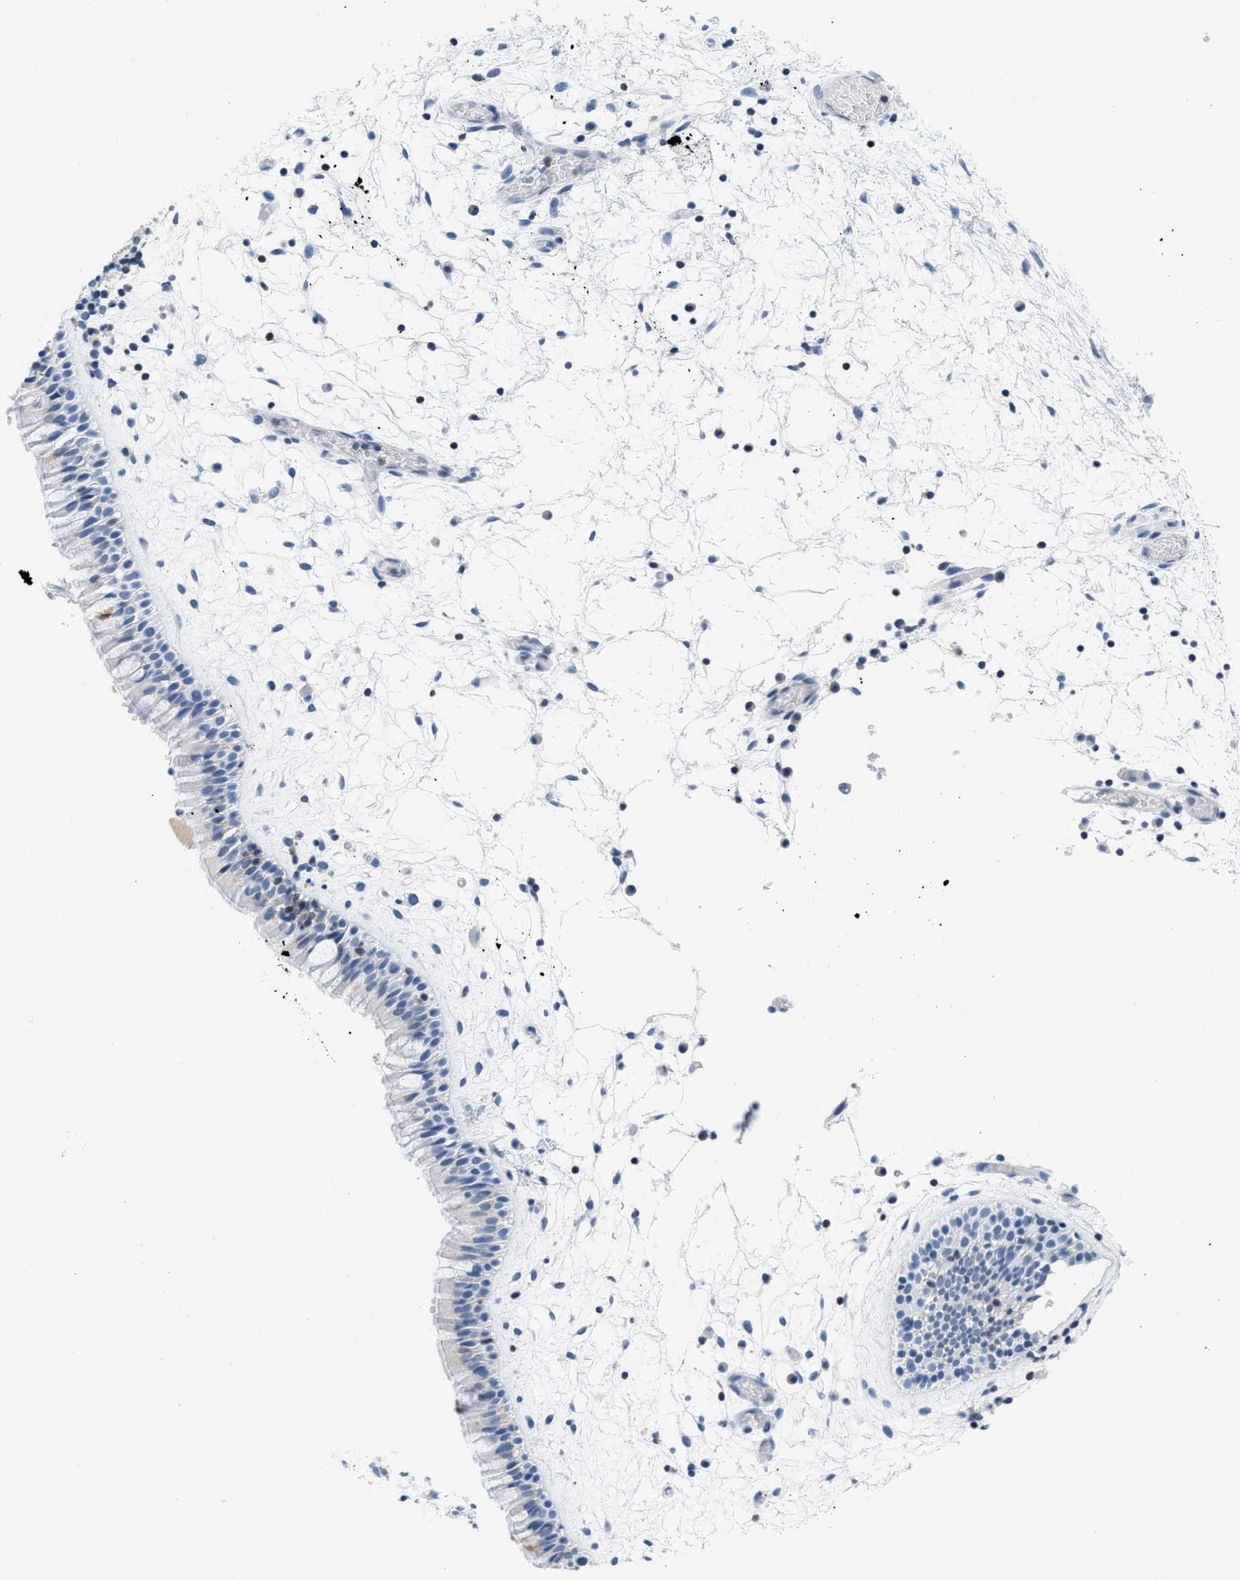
{"staining": {"intensity": "negative", "quantity": "none", "location": "none"}, "tissue": "nasopharynx", "cell_type": "Respiratory epithelial cells", "image_type": "normal", "snomed": [{"axis": "morphology", "description": "Normal tissue, NOS"}, {"axis": "morphology", "description": "Inflammation, NOS"}, {"axis": "topography", "description": "Nasopharynx"}], "caption": "Protein analysis of normal nasopharynx exhibits no significant staining in respiratory epithelial cells. (DAB (3,3'-diaminobenzidine) immunohistochemistry visualized using brightfield microscopy, high magnification).", "gene": "NFATC2", "patient": {"sex": "male", "age": 48}}